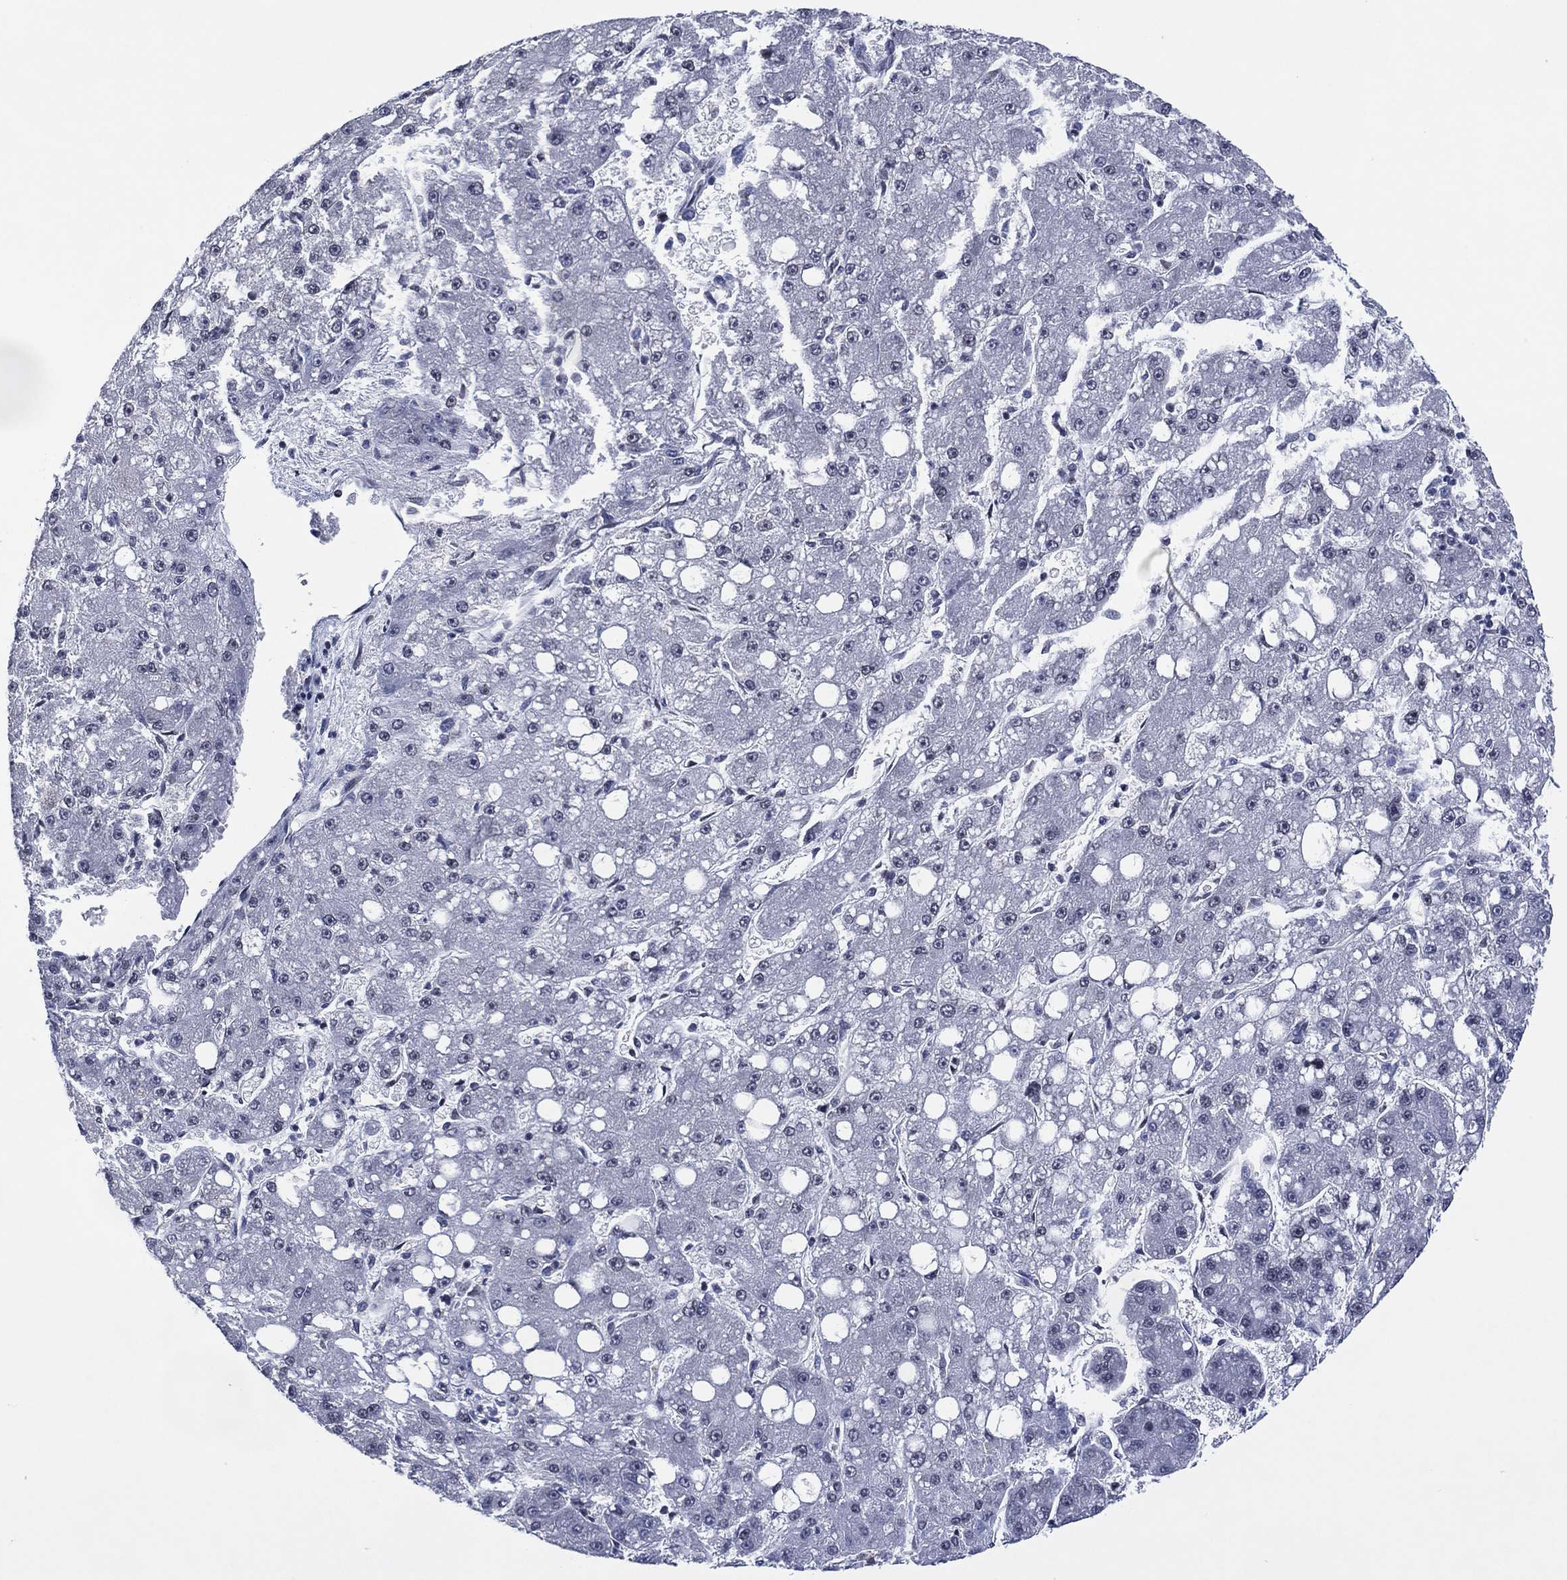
{"staining": {"intensity": "negative", "quantity": "none", "location": "none"}, "tissue": "liver cancer", "cell_type": "Tumor cells", "image_type": "cancer", "snomed": [{"axis": "morphology", "description": "Carcinoma, Hepatocellular, NOS"}, {"axis": "topography", "description": "Liver"}], "caption": "High power microscopy photomicrograph of an immunohistochemistry histopathology image of liver hepatocellular carcinoma, revealing no significant positivity in tumor cells.", "gene": "USP26", "patient": {"sex": "male", "age": 67}}